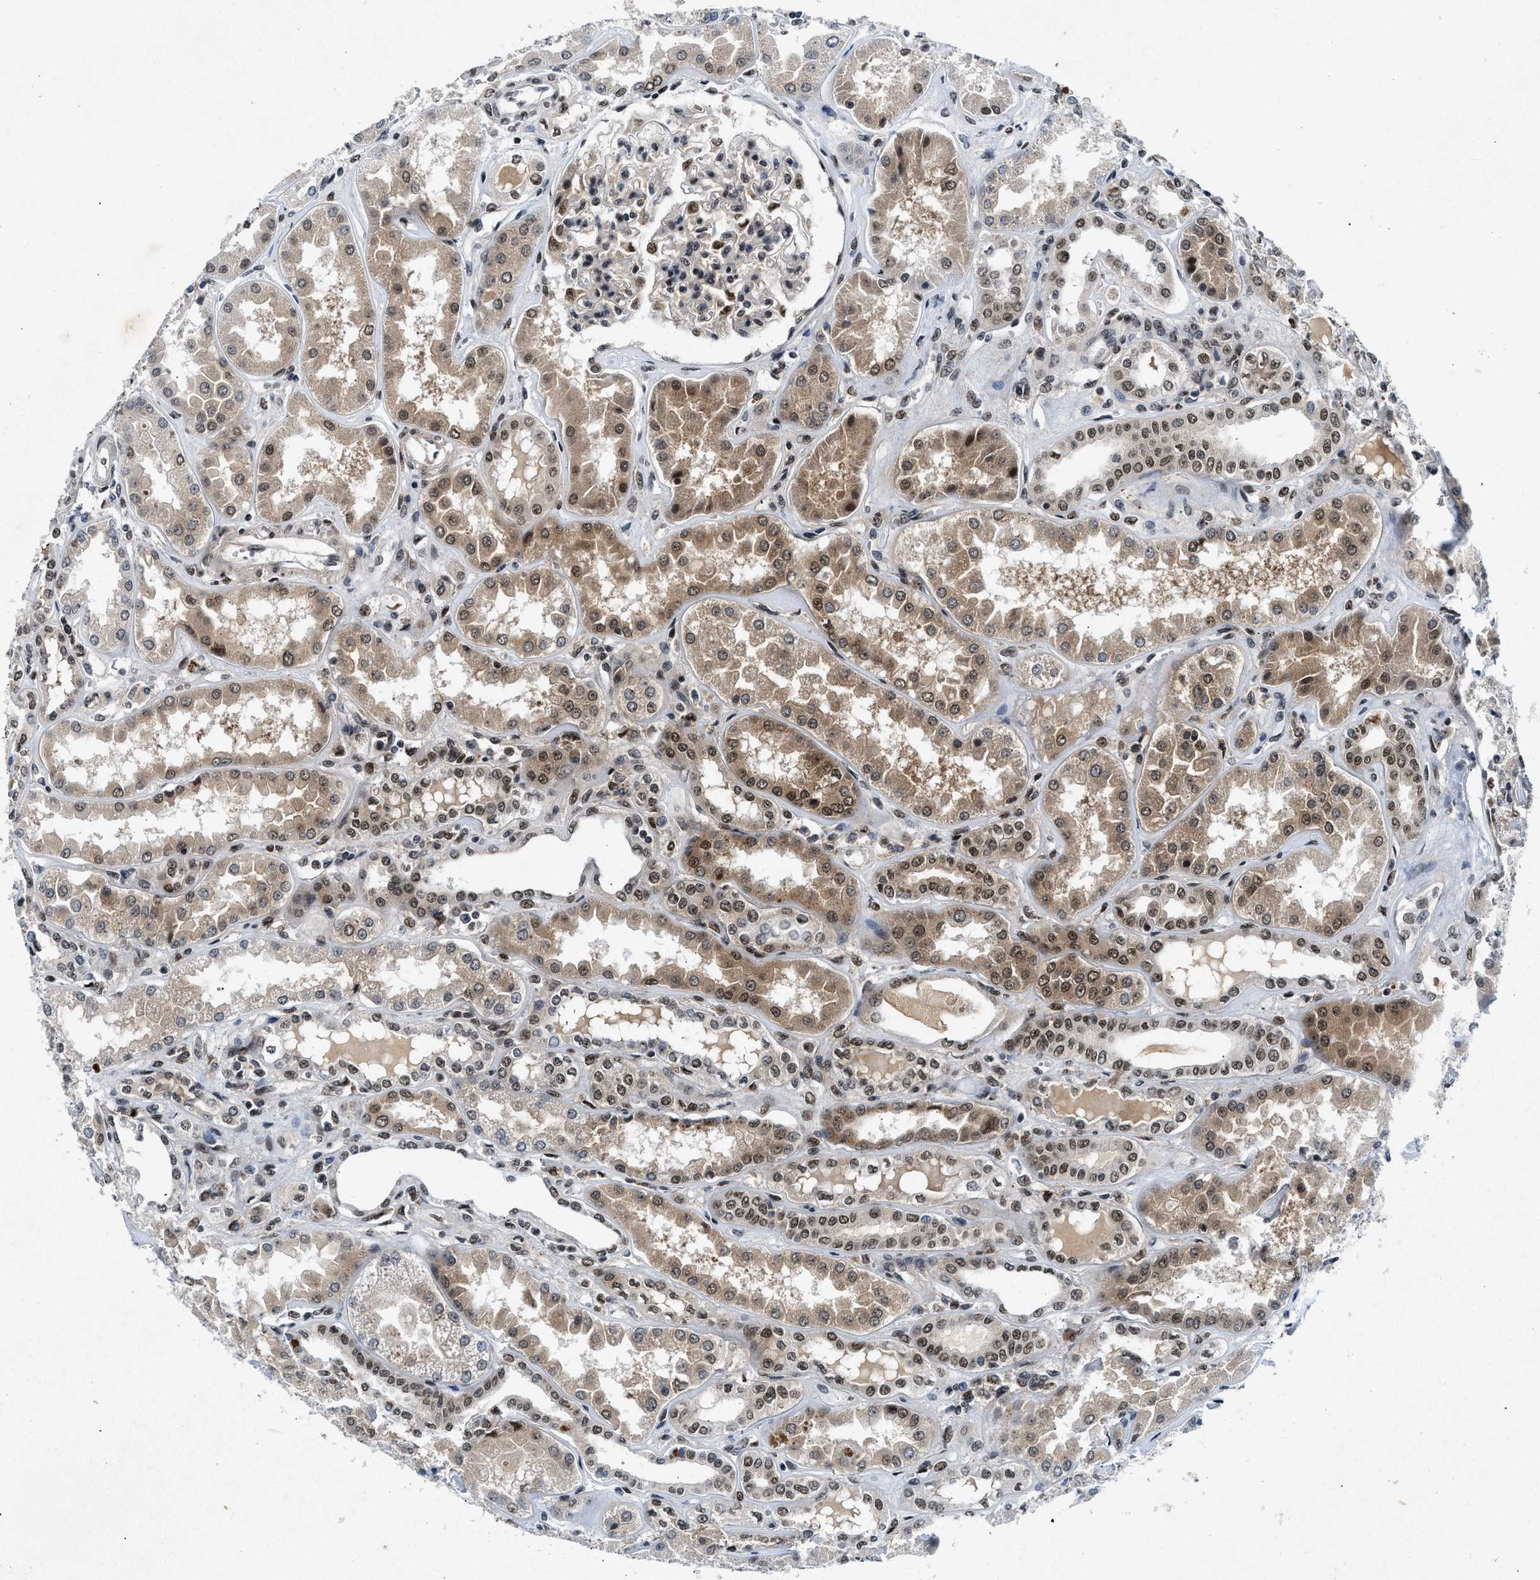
{"staining": {"intensity": "strong", "quantity": "25%-75%", "location": "nuclear"}, "tissue": "kidney", "cell_type": "Cells in glomeruli", "image_type": "normal", "snomed": [{"axis": "morphology", "description": "Normal tissue, NOS"}, {"axis": "topography", "description": "Kidney"}], "caption": "Immunohistochemical staining of benign kidney displays high levels of strong nuclear staining in about 25%-75% of cells in glomeruli.", "gene": "NCOA1", "patient": {"sex": "female", "age": 56}}